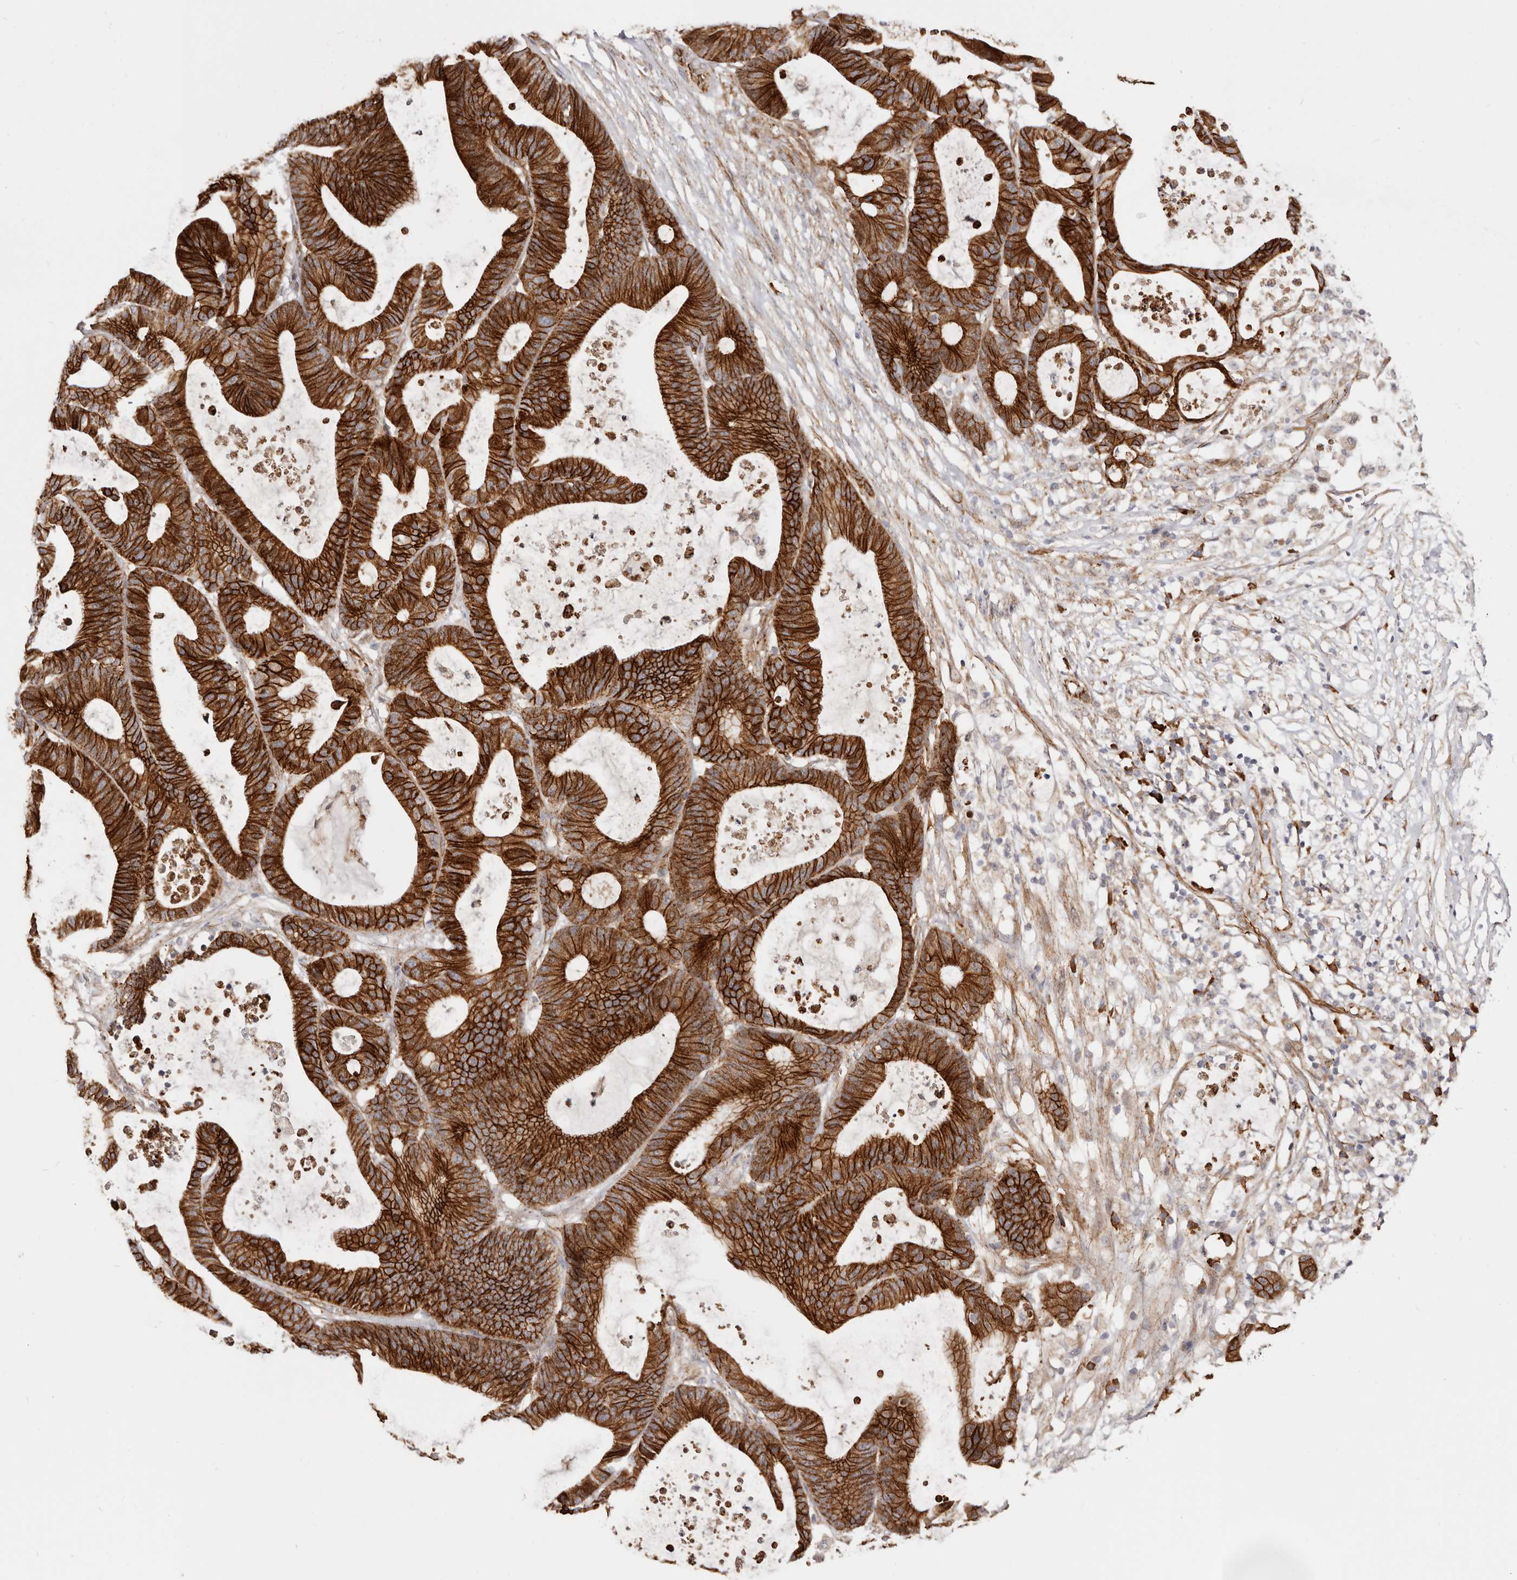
{"staining": {"intensity": "strong", "quantity": ">75%", "location": "cytoplasmic/membranous"}, "tissue": "colorectal cancer", "cell_type": "Tumor cells", "image_type": "cancer", "snomed": [{"axis": "morphology", "description": "Adenocarcinoma, NOS"}, {"axis": "topography", "description": "Colon"}], "caption": "This image reveals immunohistochemistry (IHC) staining of human colorectal adenocarcinoma, with high strong cytoplasmic/membranous positivity in about >75% of tumor cells.", "gene": "CTNNB1", "patient": {"sex": "female", "age": 84}}